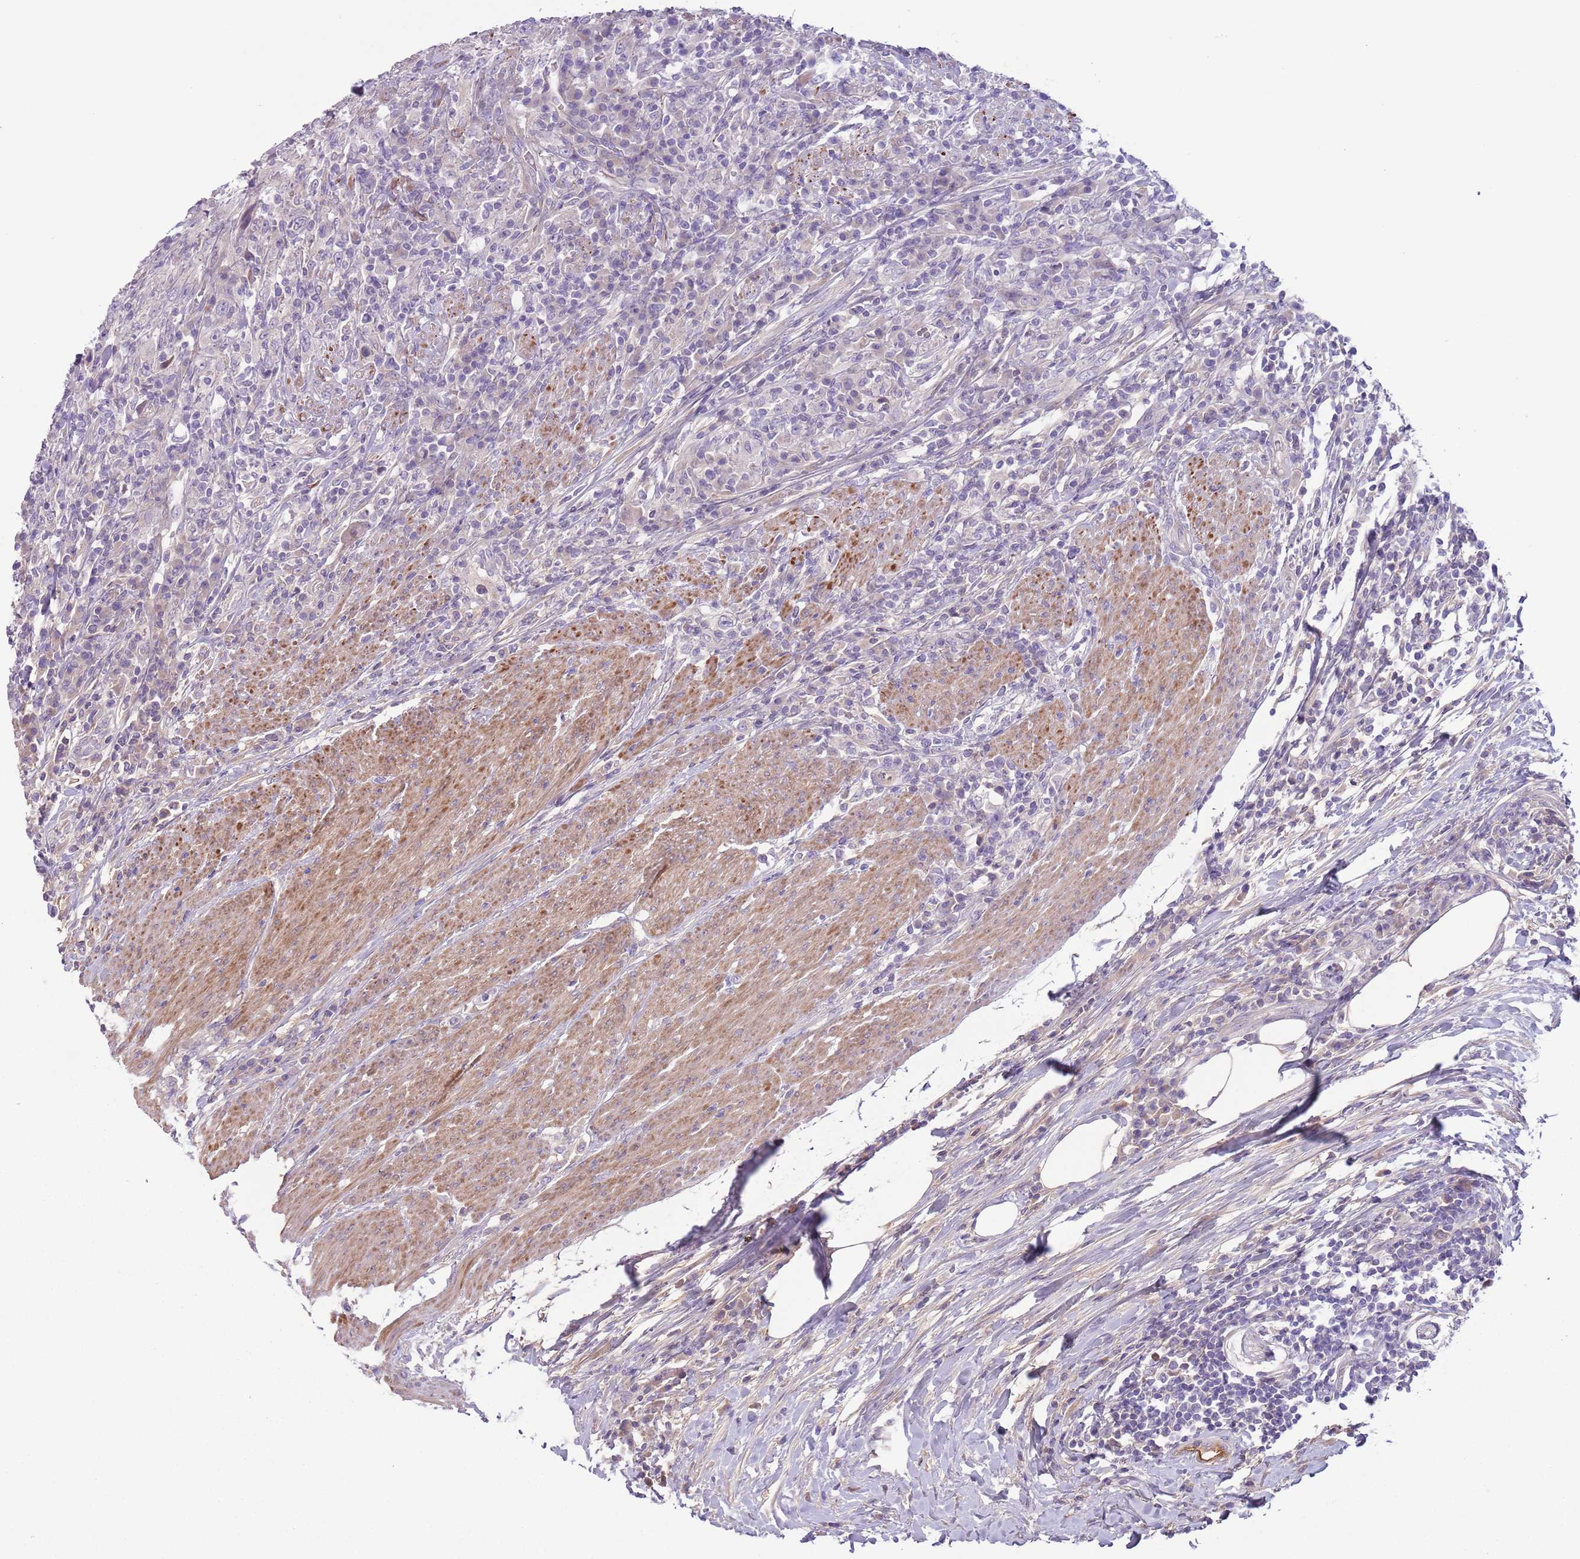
{"staining": {"intensity": "negative", "quantity": "none", "location": "none"}, "tissue": "urothelial cancer", "cell_type": "Tumor cells", "image_type": "cancer", "snomed": [{"axis": "morphology", "description": "Urothelial carcinoma, High grade"}, {"axis": "topography", "description": "Urinary bladder"}], "caption": "Immunohistochemistry (IHC) of human high-grade urothelial carcinoma demonstrates no positivity in tumor cells. (Brightfield microscopy of DAB immunohistochemistry (IHC) at high magnification).", "gene": "CFH", "patient": {"sex": "male", "age": 61}}